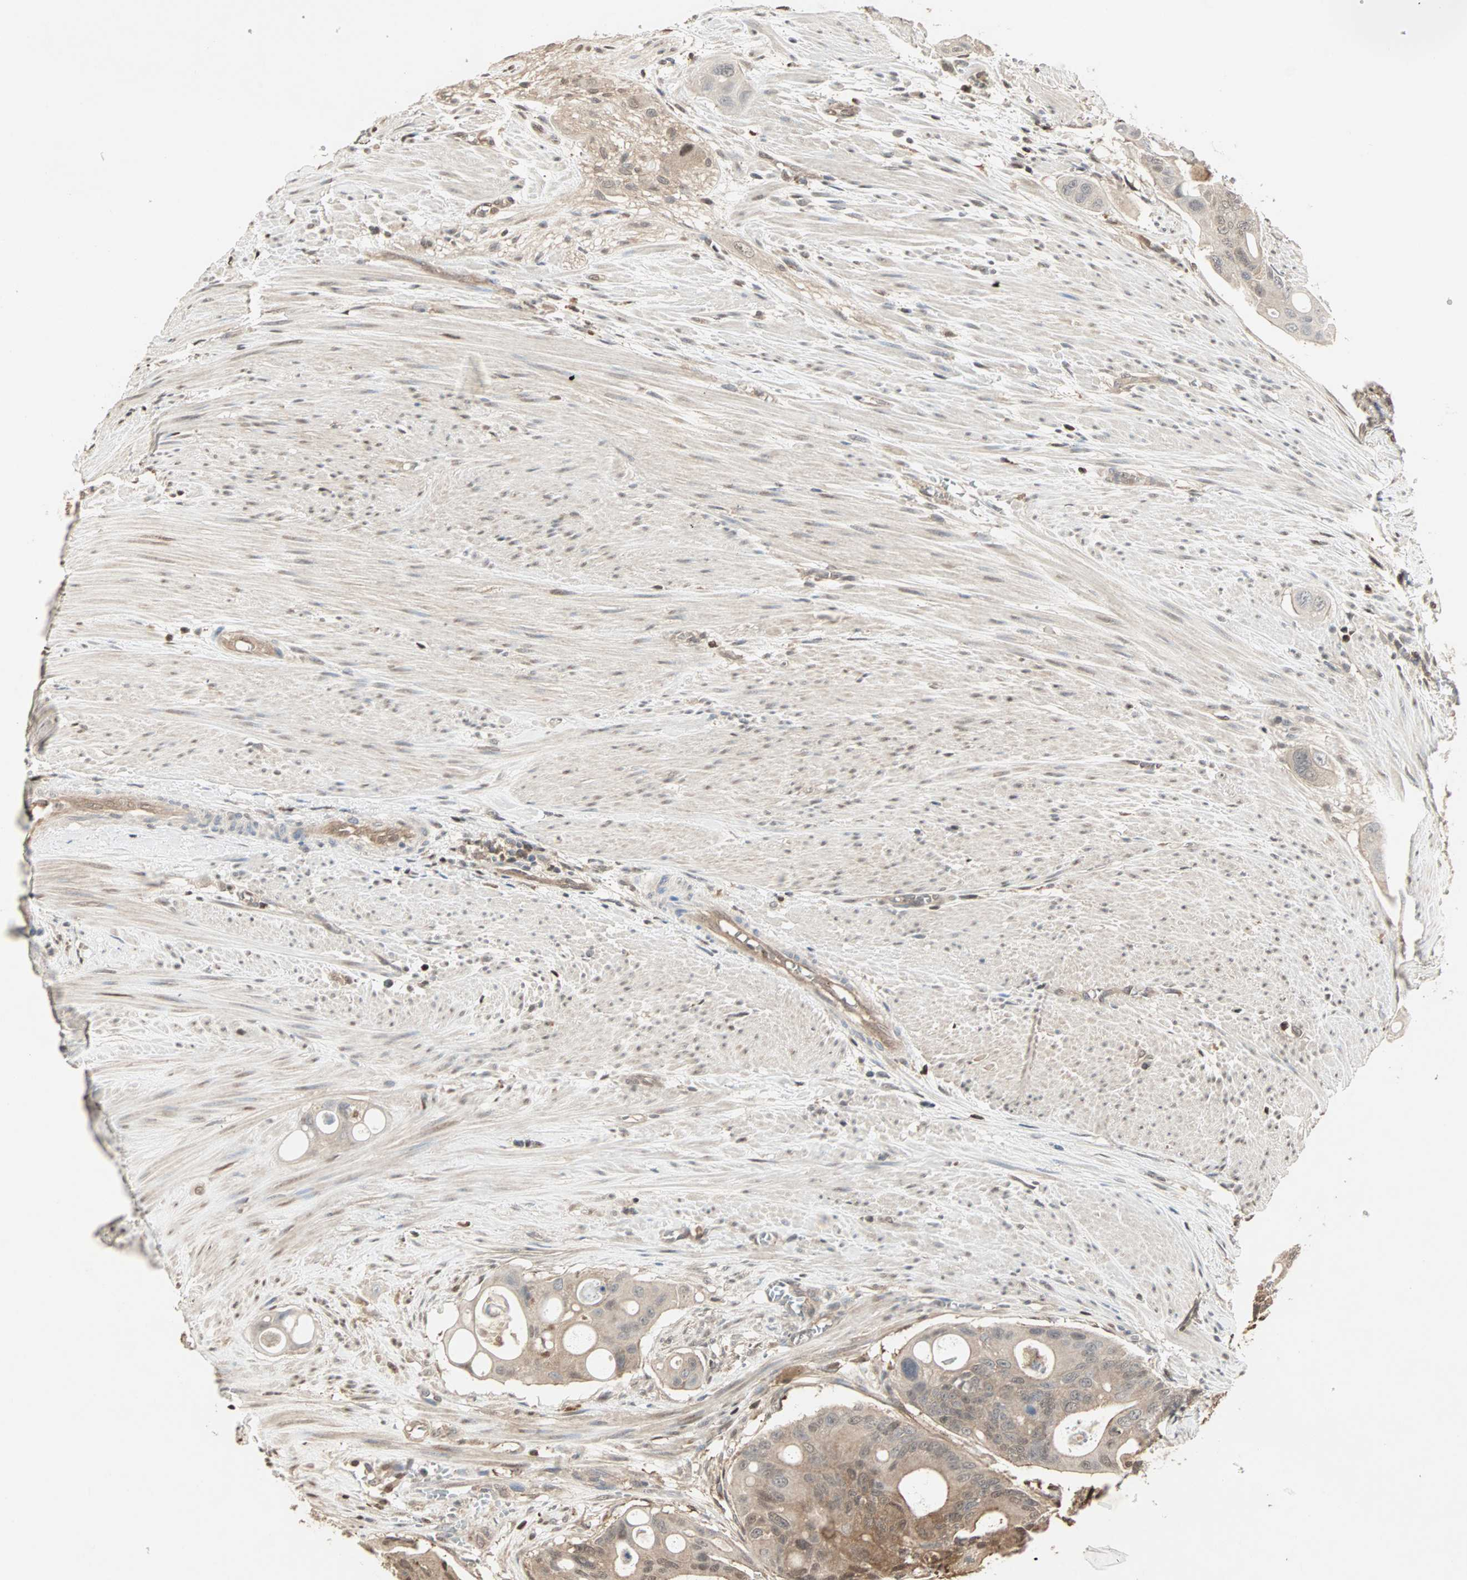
{"staining": {"intensity": "weak", "quantity": ">75%", "location": "cytoplasmic/membranous"}, "tissue": "colorectal cancer", "cell_type": "Tumor cells", "image_type": "cancer", "snomed": [{"axis": "morphology", "description": "Adenocarcinoma, NOS"}, {"axis": "topography", "description": "Colon"}], "caption": "IHC image of adenocarcinoma (colorectal) stained for a protein (brown), which reveals low levels of weak cytoplasmic/membranous expression in about >75% of tumor cells.", "gene": "DRG2", "patient": {"sex": "female", "age": 57}}